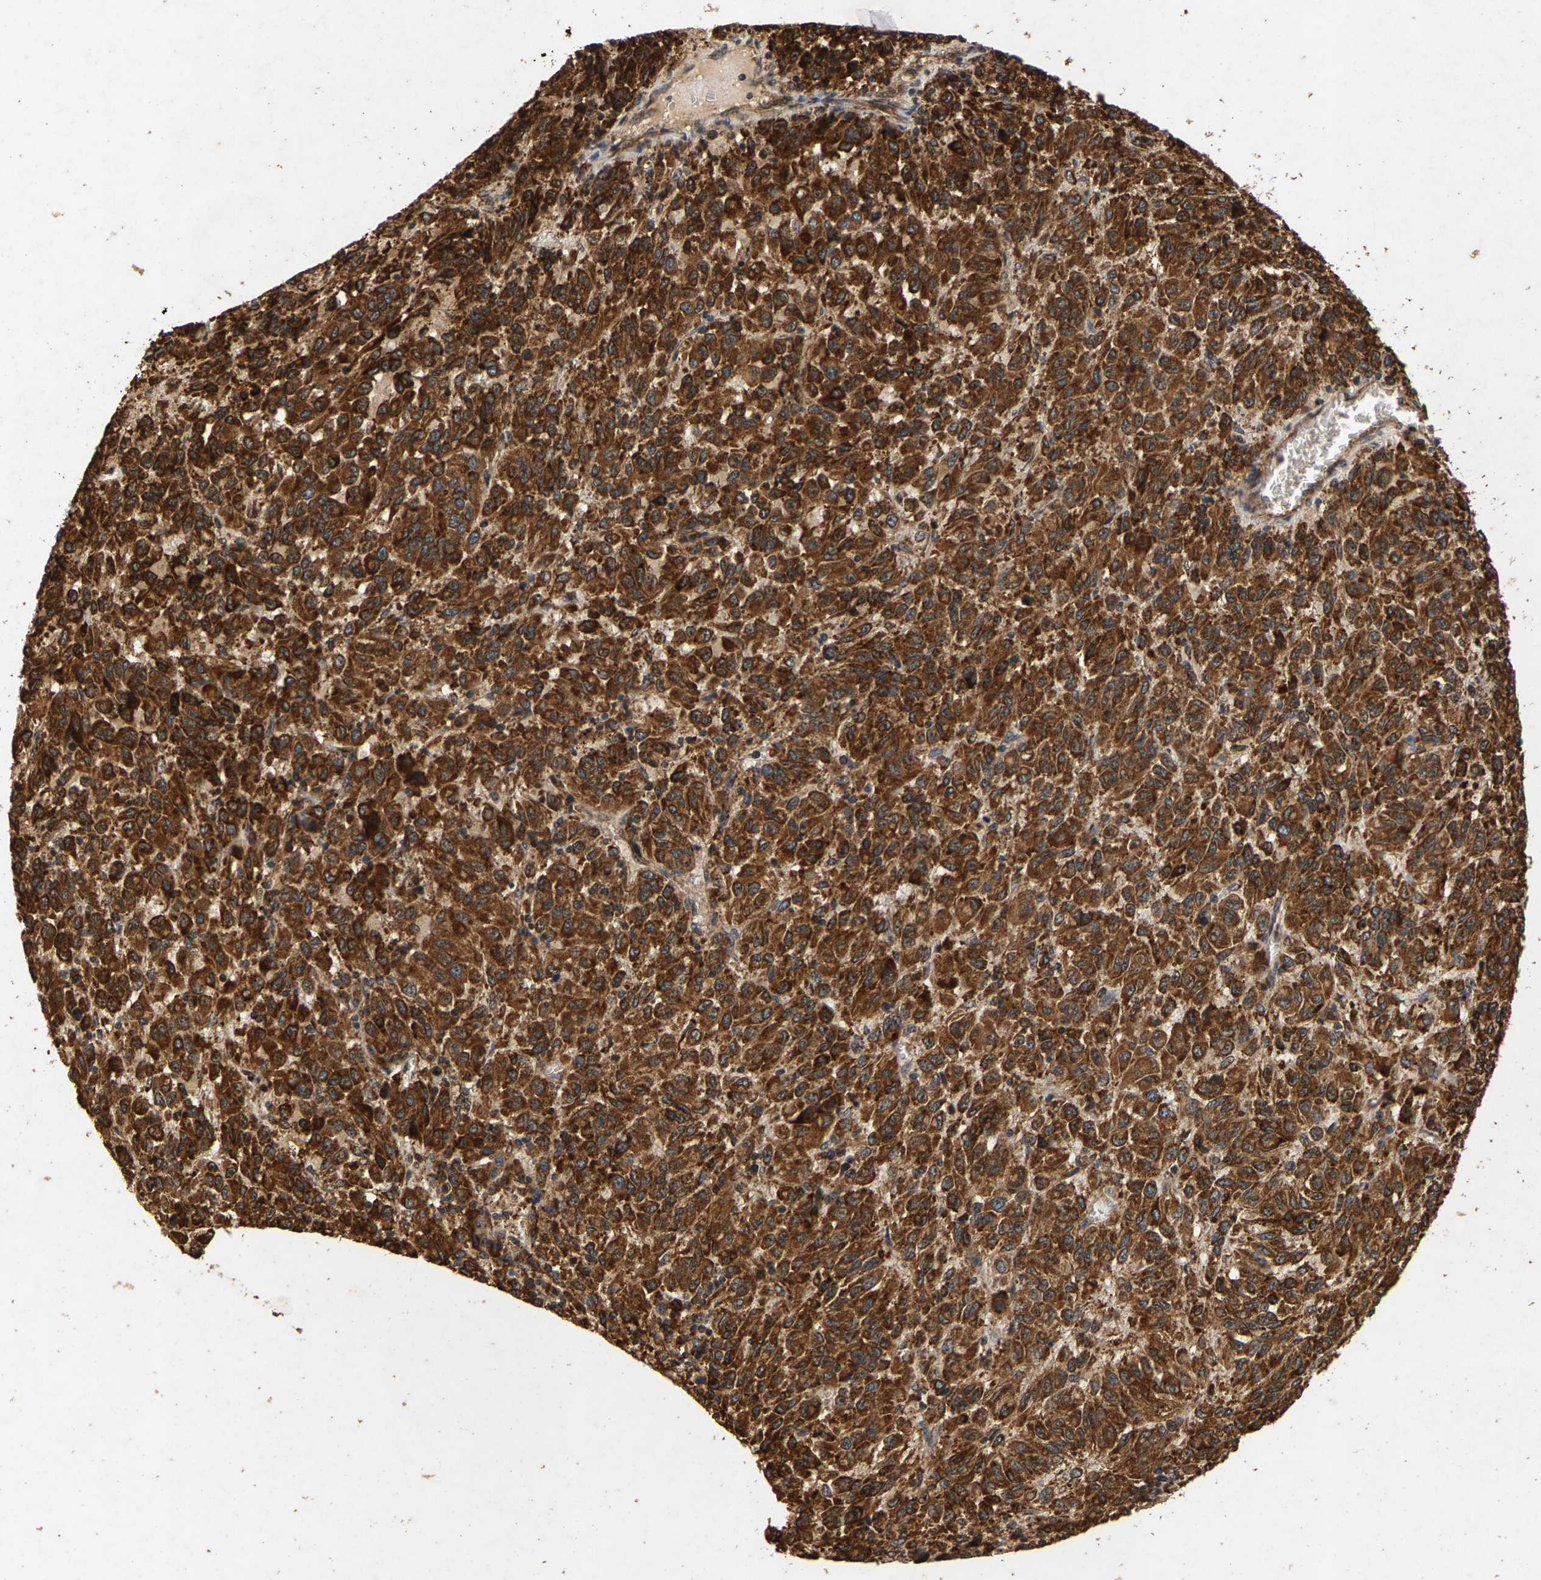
{"staining": {"intensity": "strong", "quantity": ">75%", "location": "cytoplasmic/membranous"}, "tissue": "melanoma", "cell_type": "Tumor cells", "image_type": "cancer", "snomed": [{"axis": "morphology", "description": "Malignant melanoma, Metastatic site"}, {"axis": "topography", "description": "Lung"}], "caption": "Tumor cells display strong cytoplasmic/membranous positivity in about >75% of cells in malignant melanoma (metastatic site).", "gene": "CIDEC", "patient": {"sex": "male", "age": 64}}